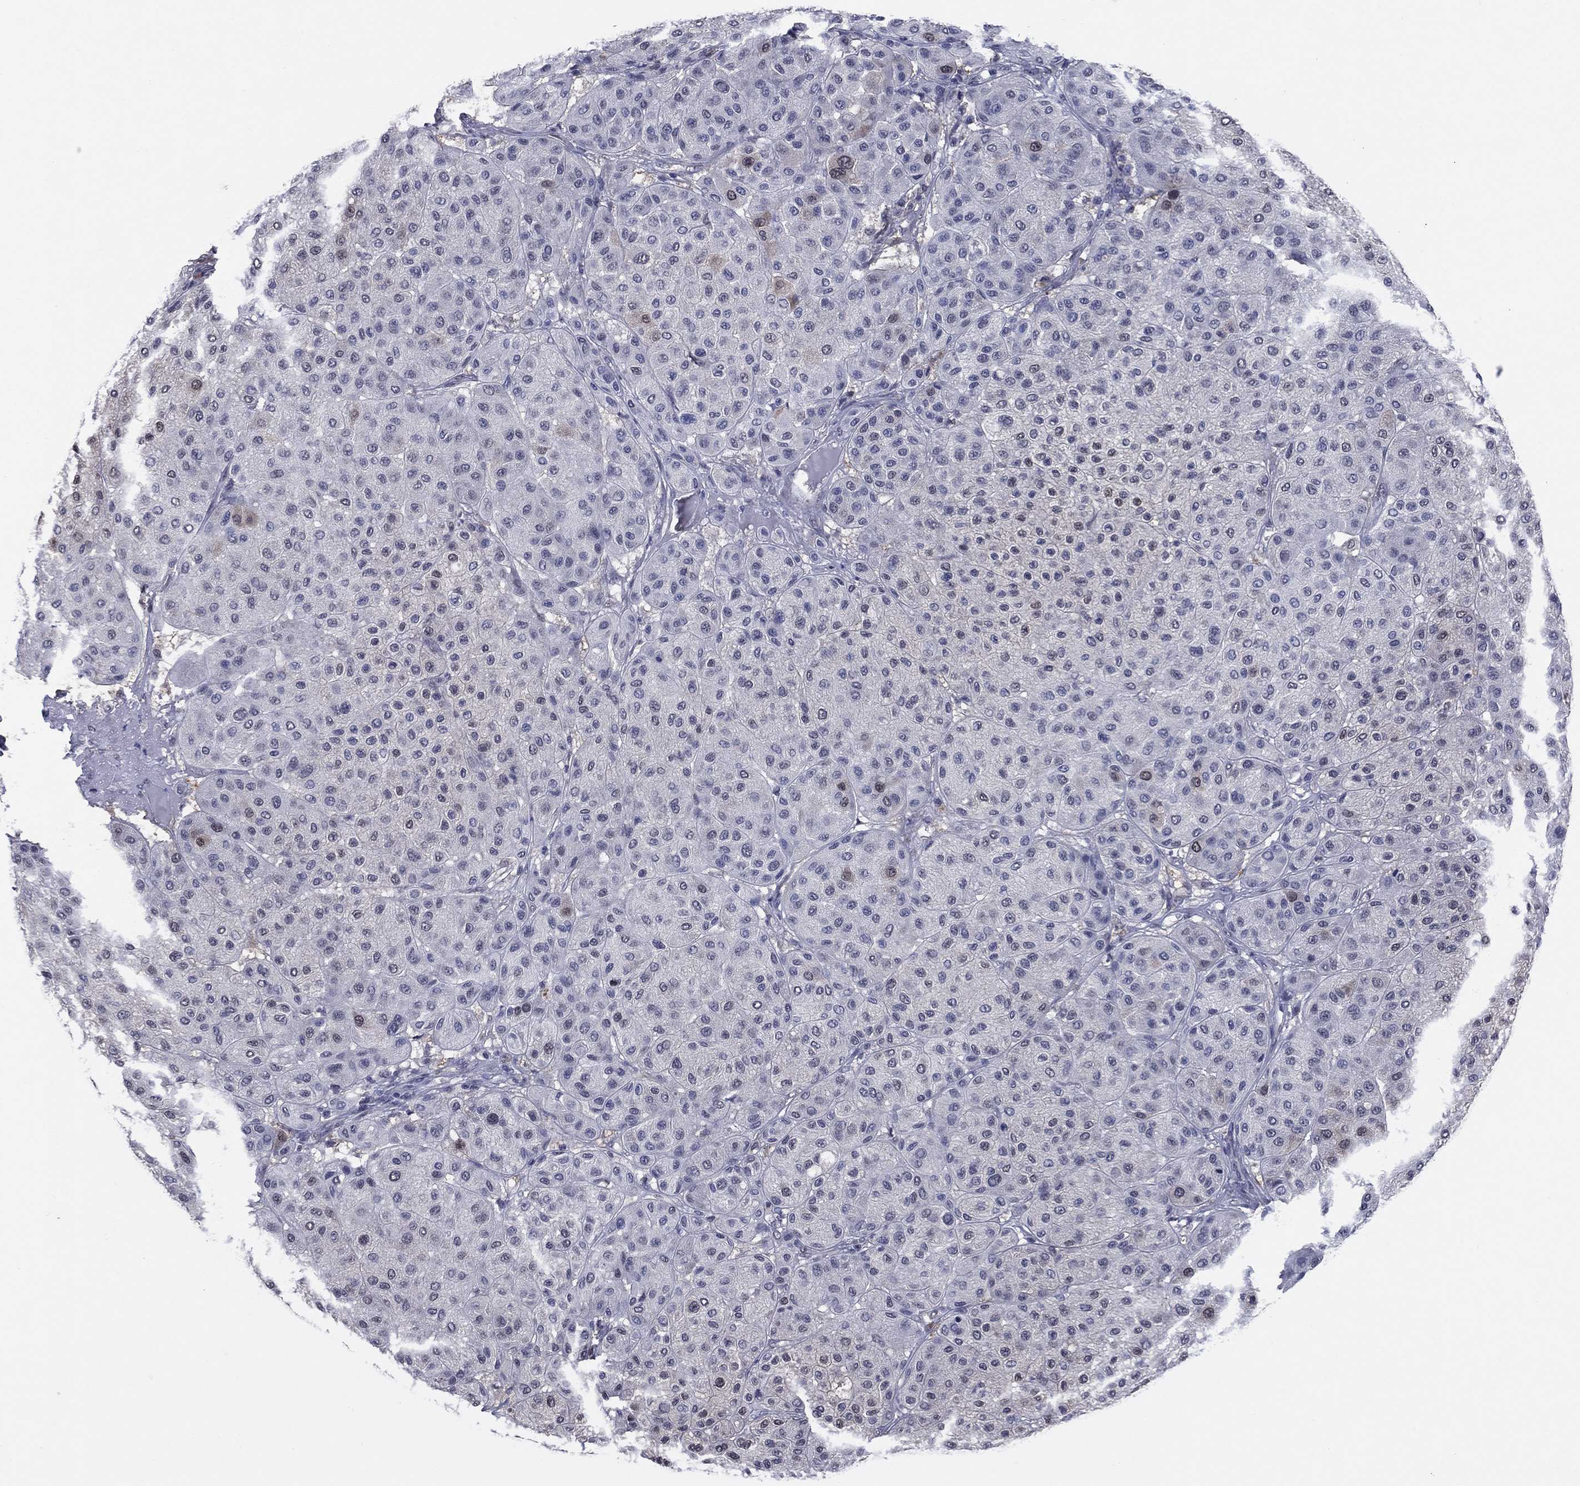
{"staining": {"intensity": "negative", "quantity": "none", "location": "none"}, "tissue": "melanoma", "cell_type": "Tumor cells", "image_type": "cancer", "snomed": [{"axis": "morphology", "description": "Malignant melanoma, Metastatic site"}, {"axis": "topography", "description": "Smooth muscle"}], "caption": "This image is of melanoma stained with immunohistochemistry to label a protein in brown with the nuclei are counter-stained blue. There is no positivity in tumor cells.", "gene": "TYMS", "patient": {"sex": "male", "age": 41}}